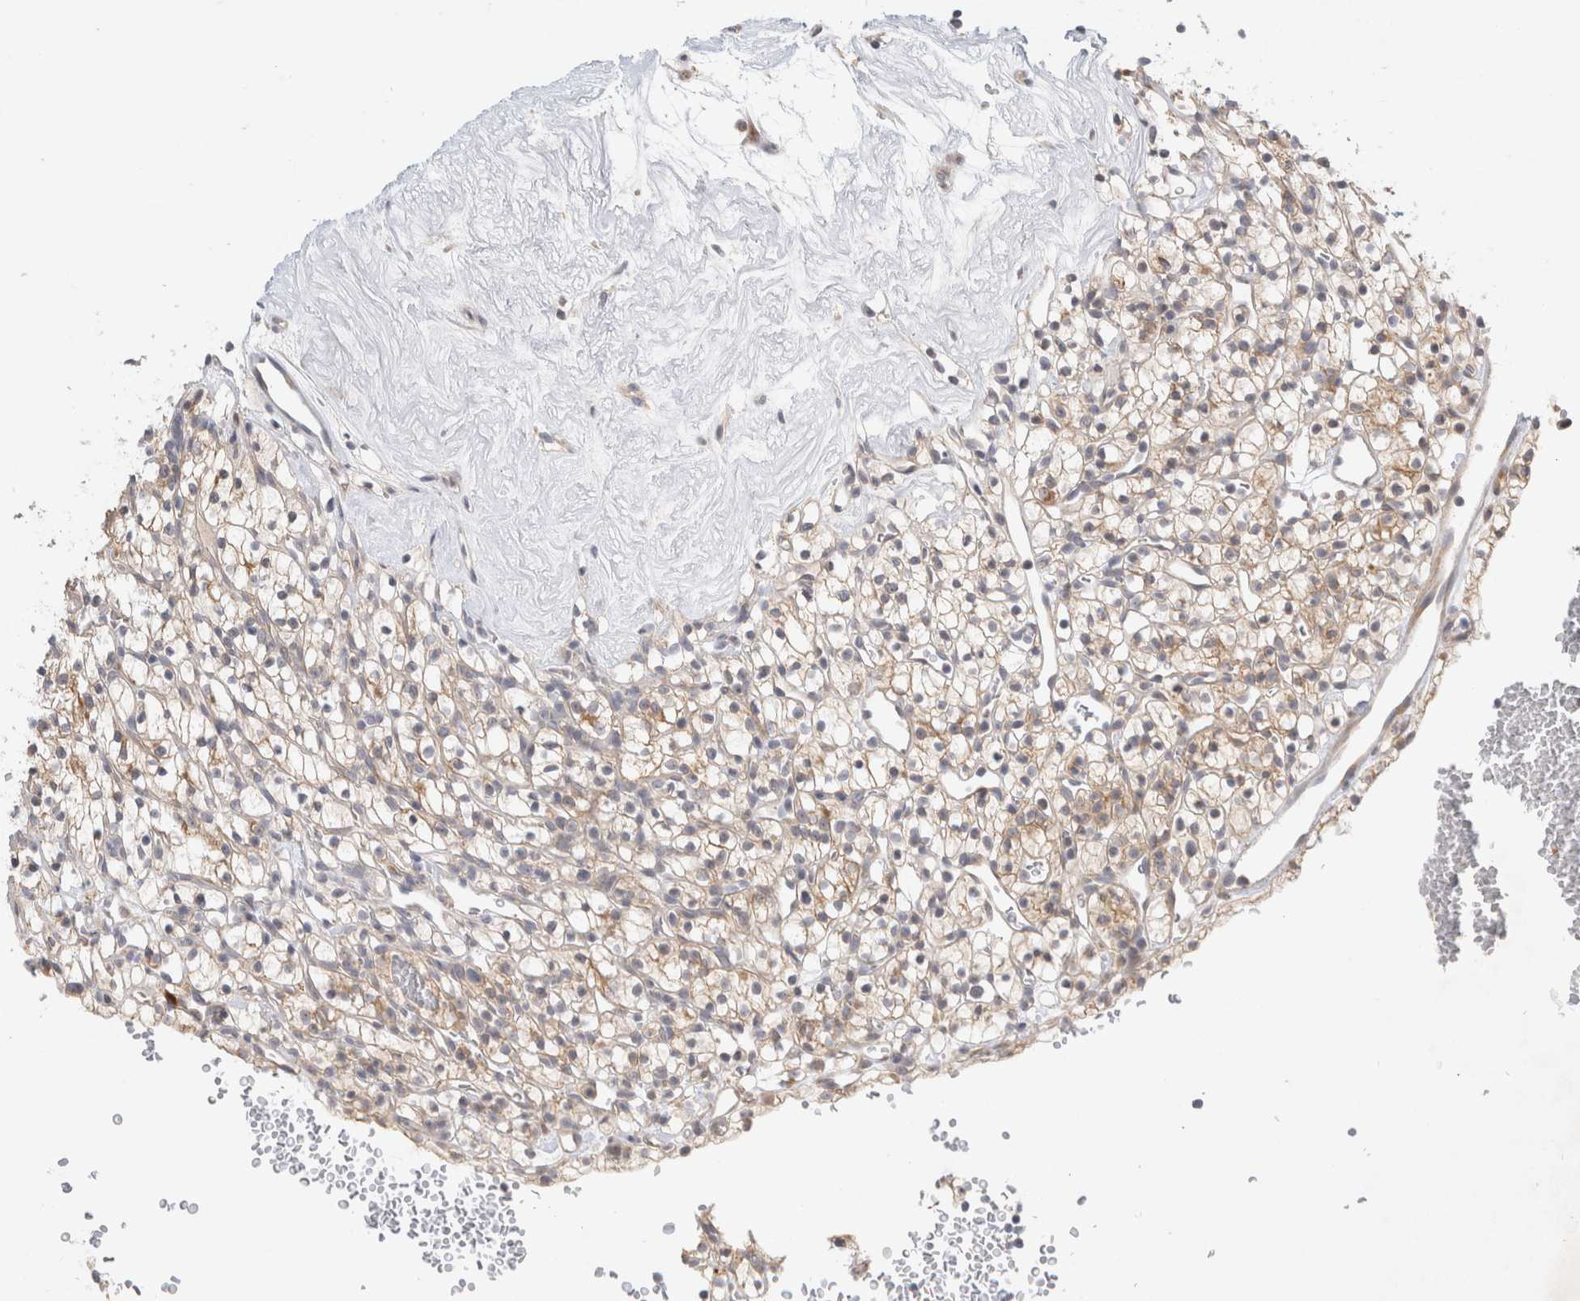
{"staining": {"intensity": "weak", "quantity": "25%-75%", "location": "cytoplasmic/membranous"}, "tissue": "renal cancer", "cell_type": "Tumor cells", "image_type": "cancer", "snomed": [{"axis": "morphology", "description": "Adenocarcinoma, NOS"}, {"axis": "topography", "description": "Kidney"}], "caption": "A low amount of weak cytoplasmic/membranous expression is seen in about 25%-75% of tumor cells in renal cancer (adenocarcinoma) tissue.", "gene": "NEDD4L", "patient": {"sex": "female", "age": 57}}